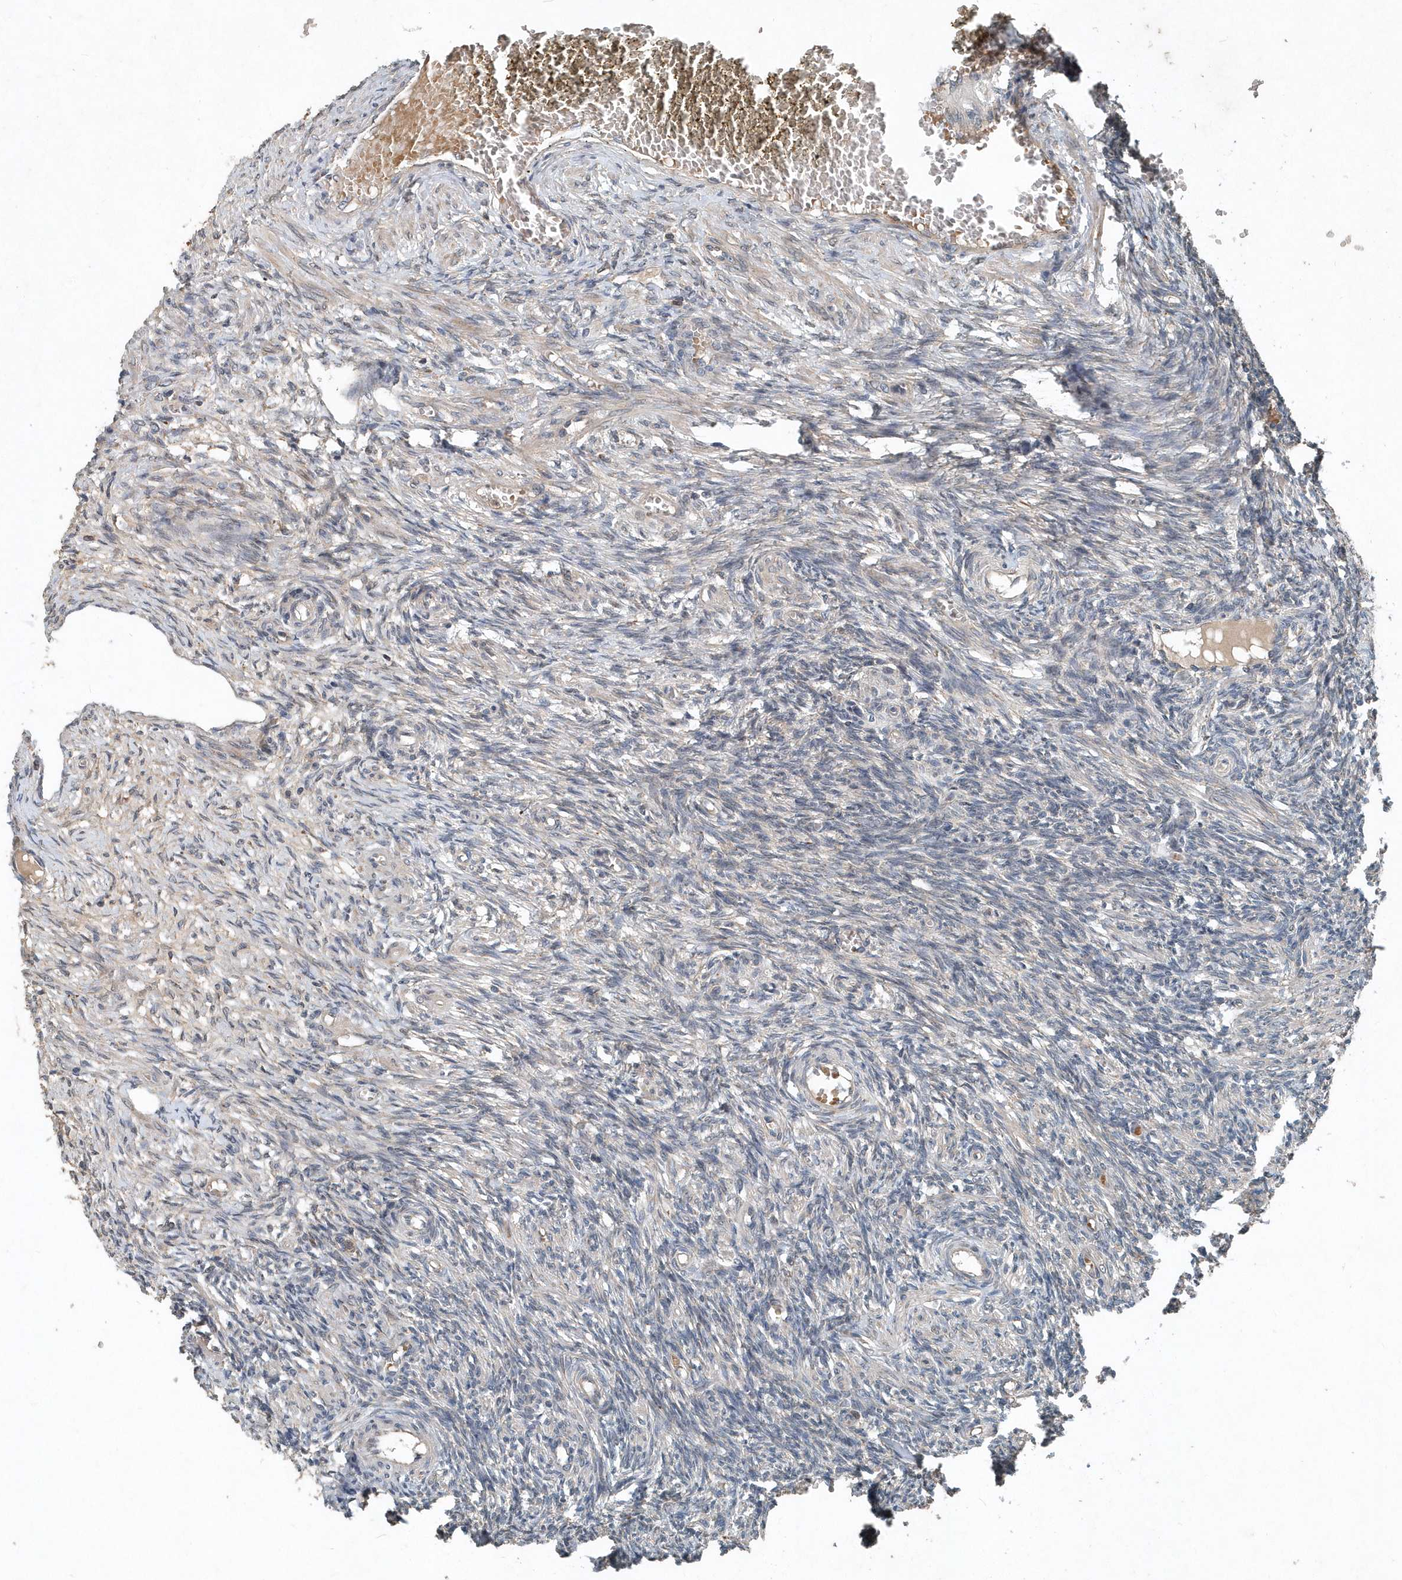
{"staining": {"intensity": "negative", "quantity": "none", "location": "none"}, "tissue": "ovary", "cell_type": "Ovarian stroma cells", "image_type": "normal", "snomed": [{"axis": "morphology", "description": "Normal tissue, NOS"}, {"axis": "topography", "description": "Ovary"}], "caption": "A high-resolution histopathology image shows immunohistochemistry staining of benign ovary, which displays no significant positivity in ovarian stroma cells.", "gene": "SCFD2", "patient": {"sex": "female", "age": 27}}